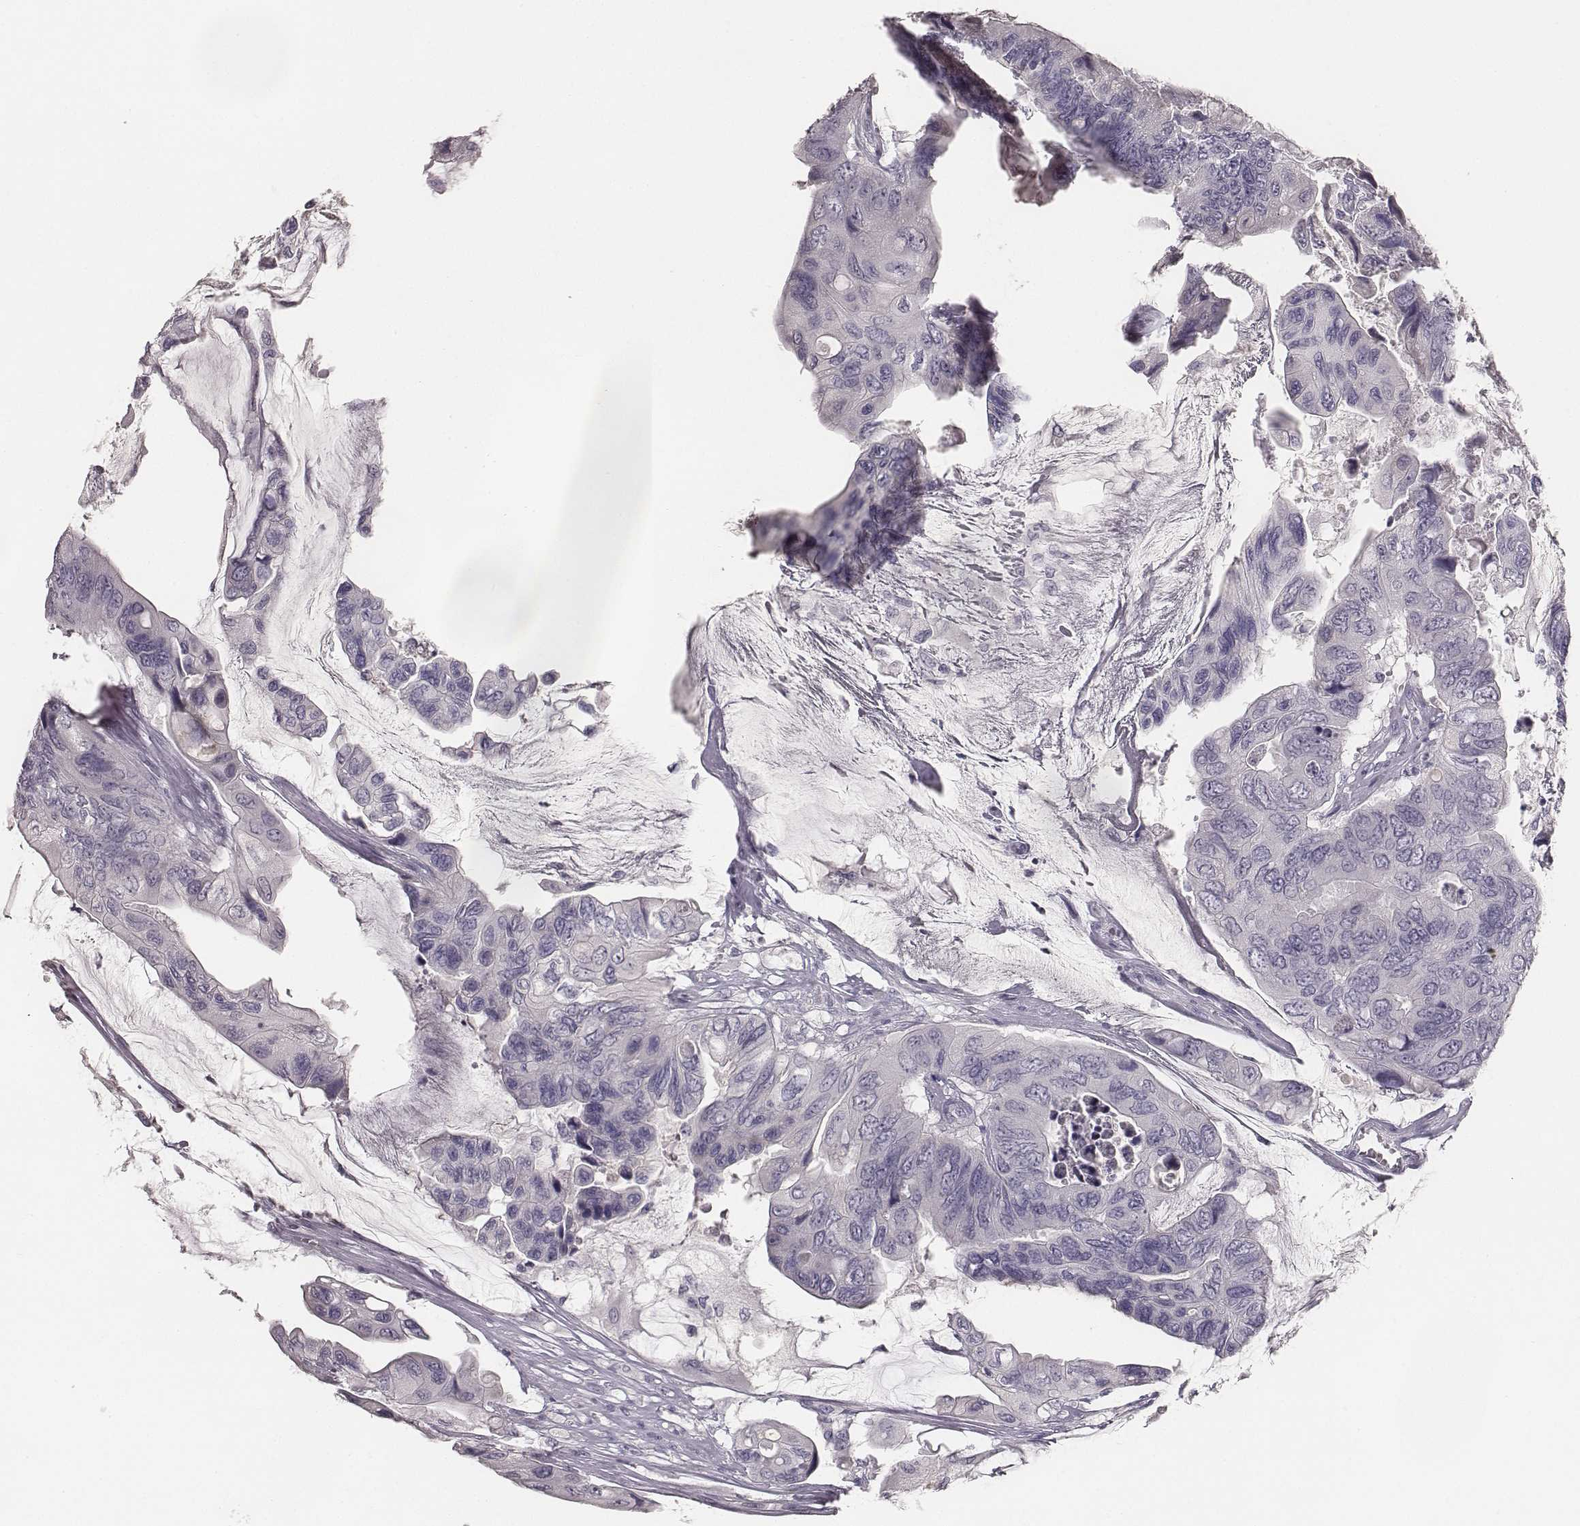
{"staining": {"intensity": "negative", "quantity": "none", "location": "none"}, "tissue": "colorectal cancer", "cell_type": "Tumor cells", "image_type": "cancer", "snomed": [{"axis": "morphology", "description": "Adenocarcinoma, NOS"}, {"axis": "topography", "description": "Rectum"}], "caption": "This micrograph is of adenocarcinoma (colorectal) stained with immunohistochemistry (IHC) to label a protein in brown with the nuclei are counter-stained blue. There is no staining in tumor cells. (IHC, brightfield microscopy, high magnification).", "gene": "MYH6", "patient": {"sex": "male", "age": 63}}